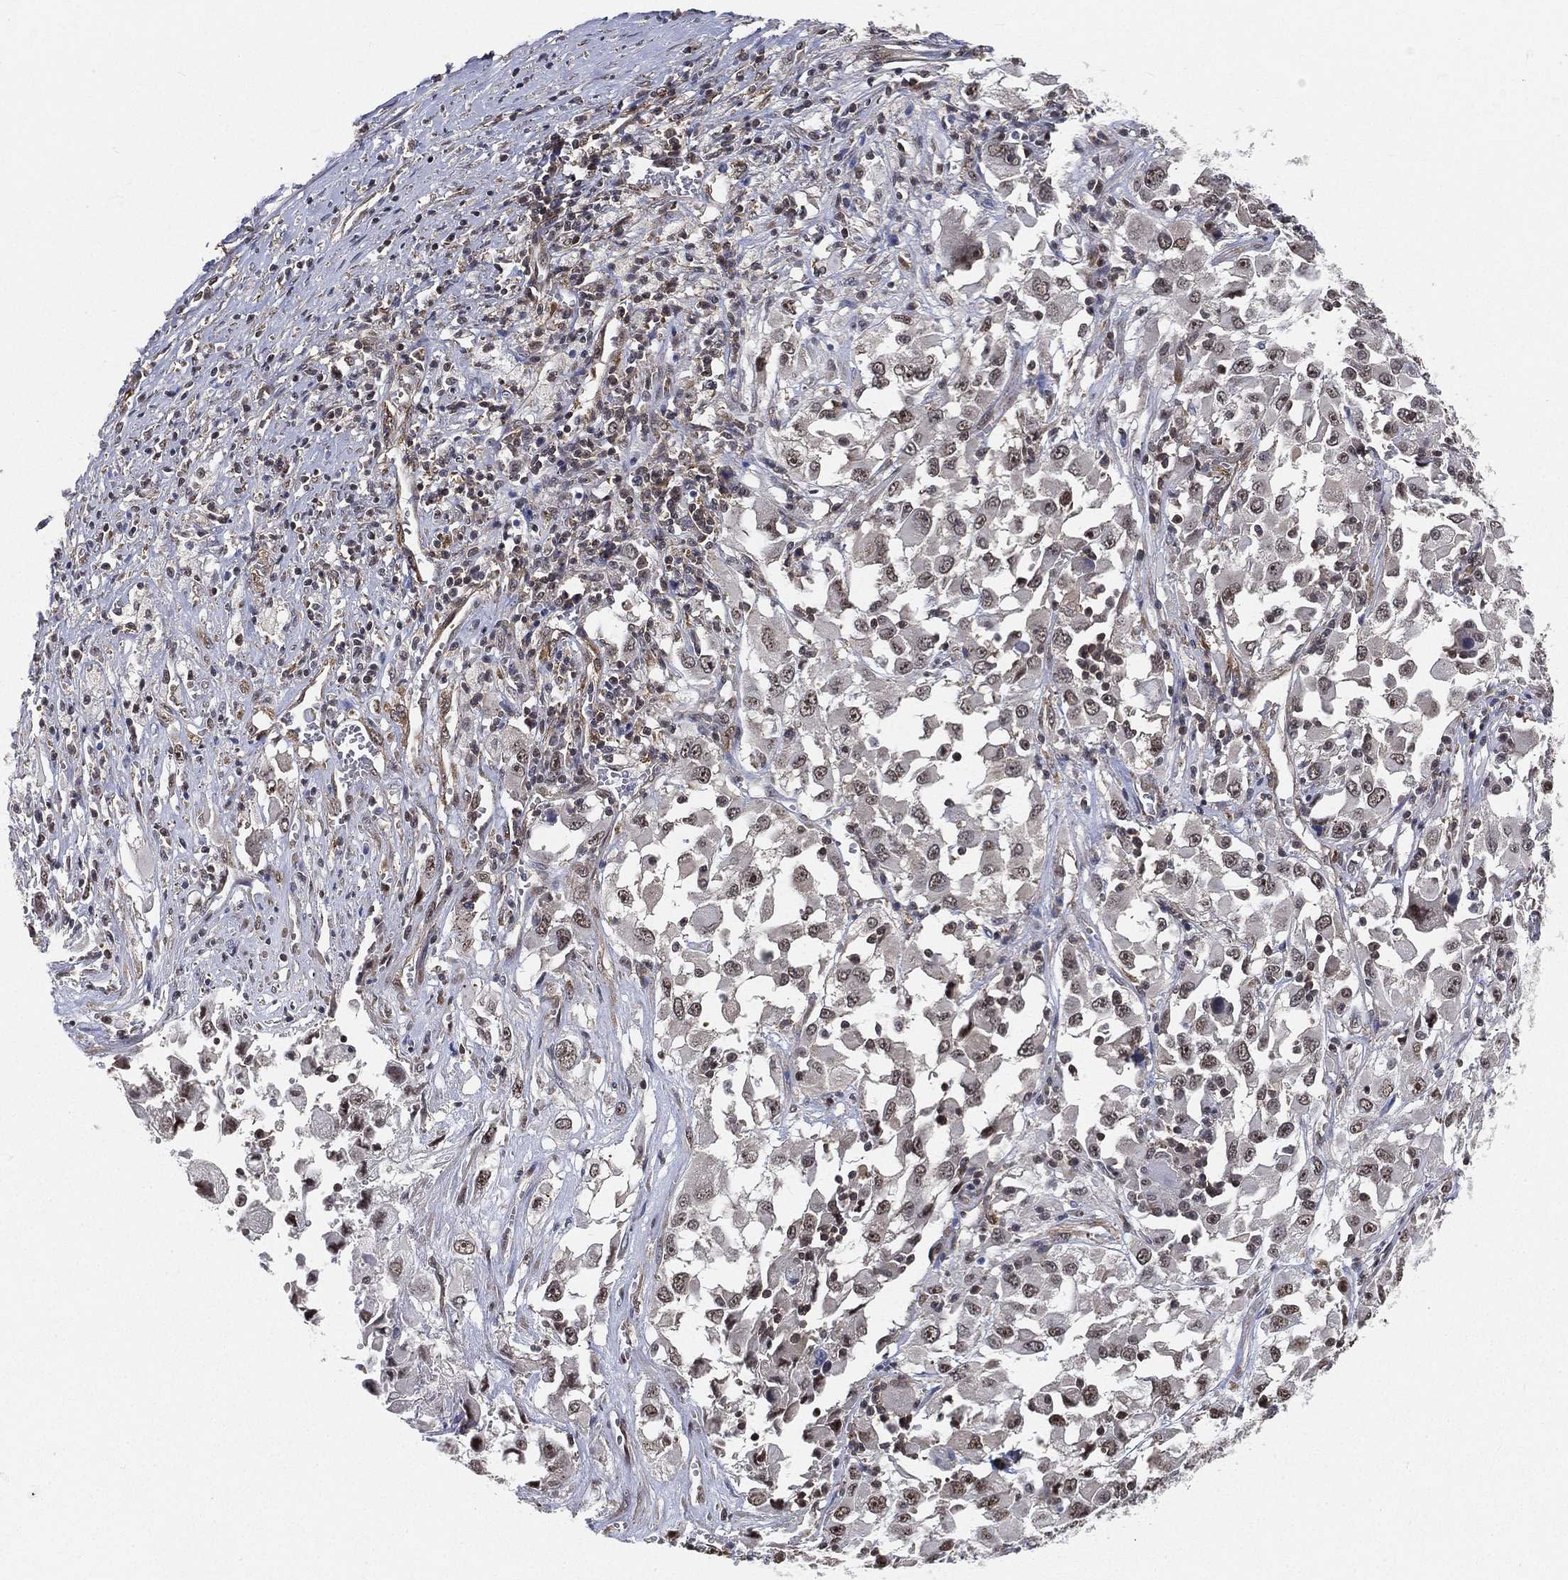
{"staining": {"intensity": "moderate", "quantity": "<25%", "location": "nuclear"}, "tissue": "melanoma", "cell_type": "Tumor cells", "image_type": "cancer", "snomed": [{"axis": "morphology", "description": "Malignant melanoma, Metastatic site"}, {"axis": "topography", "description": "Soft tissue"}], "caption": "Immunohistochemistry (IHC) staining of malignant melanoma (metastatic site), which demonstrates low levels of moderate nuclear positivity in about <25% of tumor cells indicating moderate nuclear protein expression. The staining was performed using DAB (brown) for protein detection and nuclei were counterstained in hematoxylin (blue).", "gene": "RSRC2", "patient": {"sex": "male", "age": 50}}